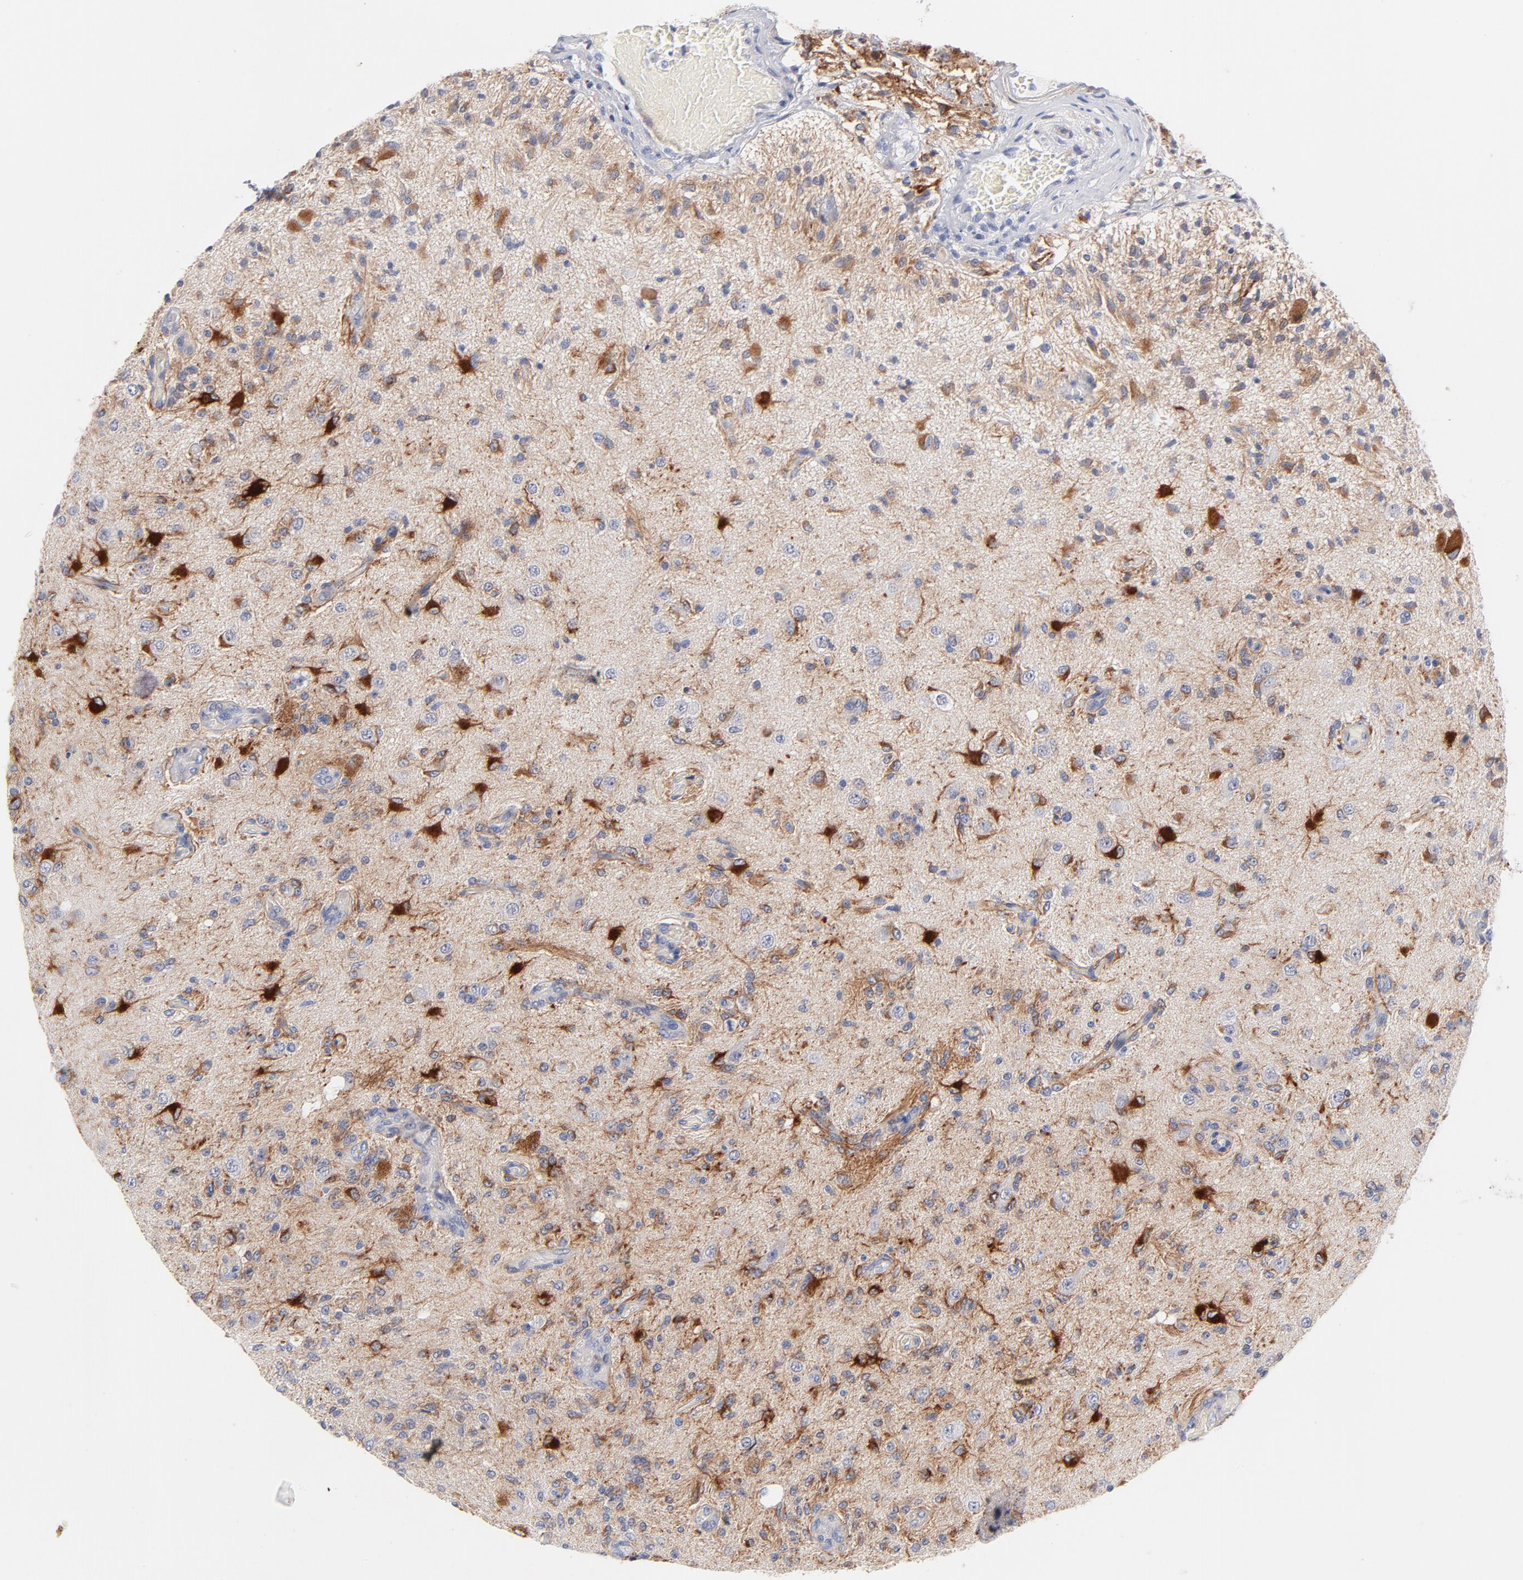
{"staining": {"intensity": "strong", "quantity": "<25%", "location": "cytoplasmic/membranous"}, "tissue": "glioma", "cell_type": "Tumor cells", "image_type": "cancer", "snomed": [{"axis": "morphology", "description": "Normal tissue, NOS"}, {"axis": "morphology", "description": "Glioma, malignant, High grade"}, {"axis": "topography", "description": "Cerebral cortex"}], "caption": "Immunohistochemistry (DAB) staining of human malignant glioma (high-grade) exhibits strong cytoplasmic/membranous protein expression in approximately <25% of tumor cells.", "gene": "MID1", "patient": {"sex": "male", "age": 77}}